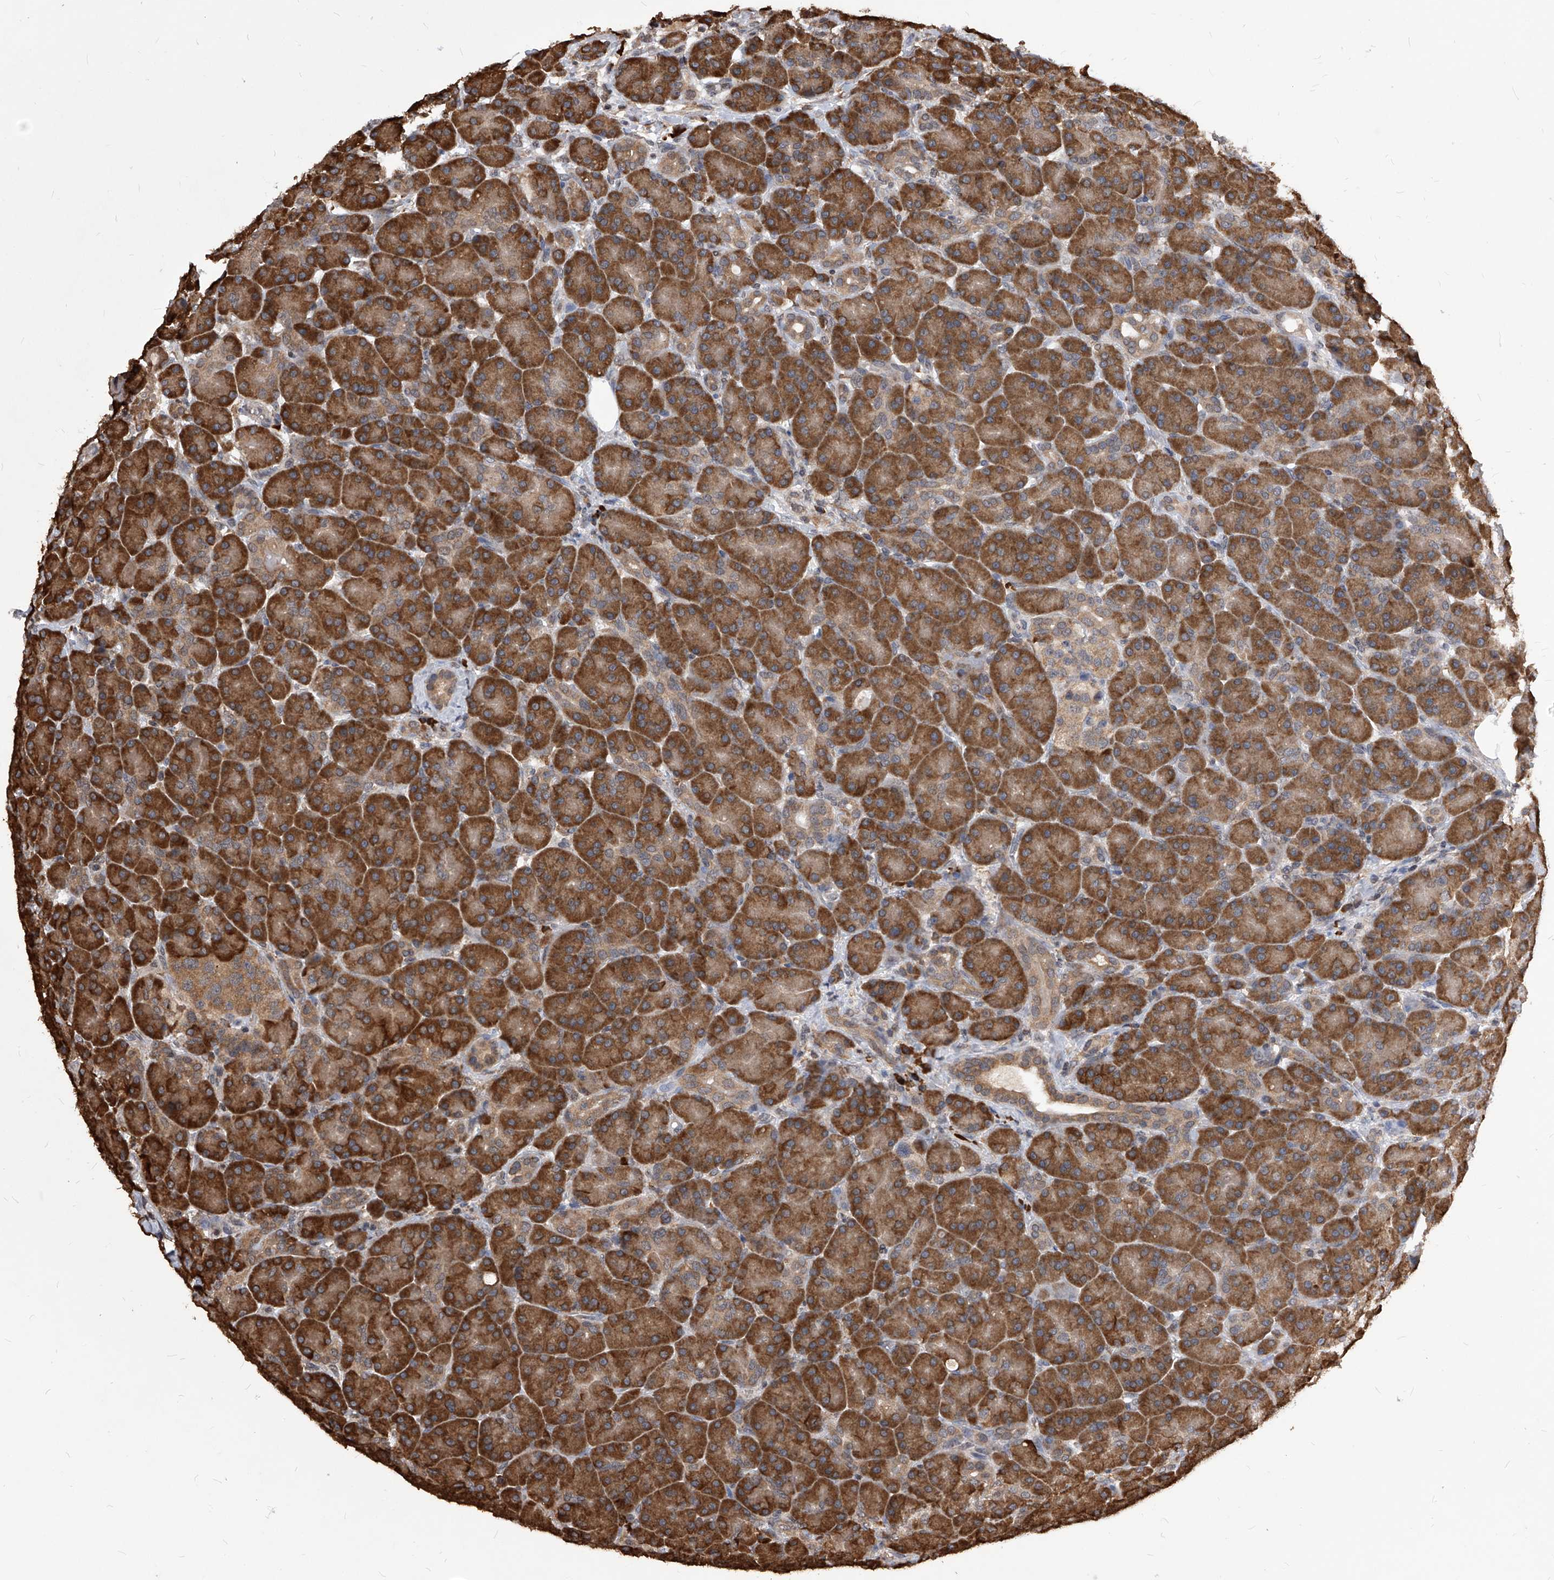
{"staining": {"intensity": "strong", "quantity": ">75%", "location": "cytoplasmic/membranous"}, "tissue": "pancreas", "cell_type": "Exocrine glandular cells", "image_type": "normal", "snomed": [{"axis": "morphology", "description": "Normal tissue, NOS"}, {"axis": "topography", "description": "Pancreas"}], "caption": "Protein expression analysis of unremarkable pancreas demonstrates strong cytoplasmic/membranous positivity in approximately >75% of exocrine glandular cells.", "gene": "ID1", "patient": {"sex": "male", "age": 63}}